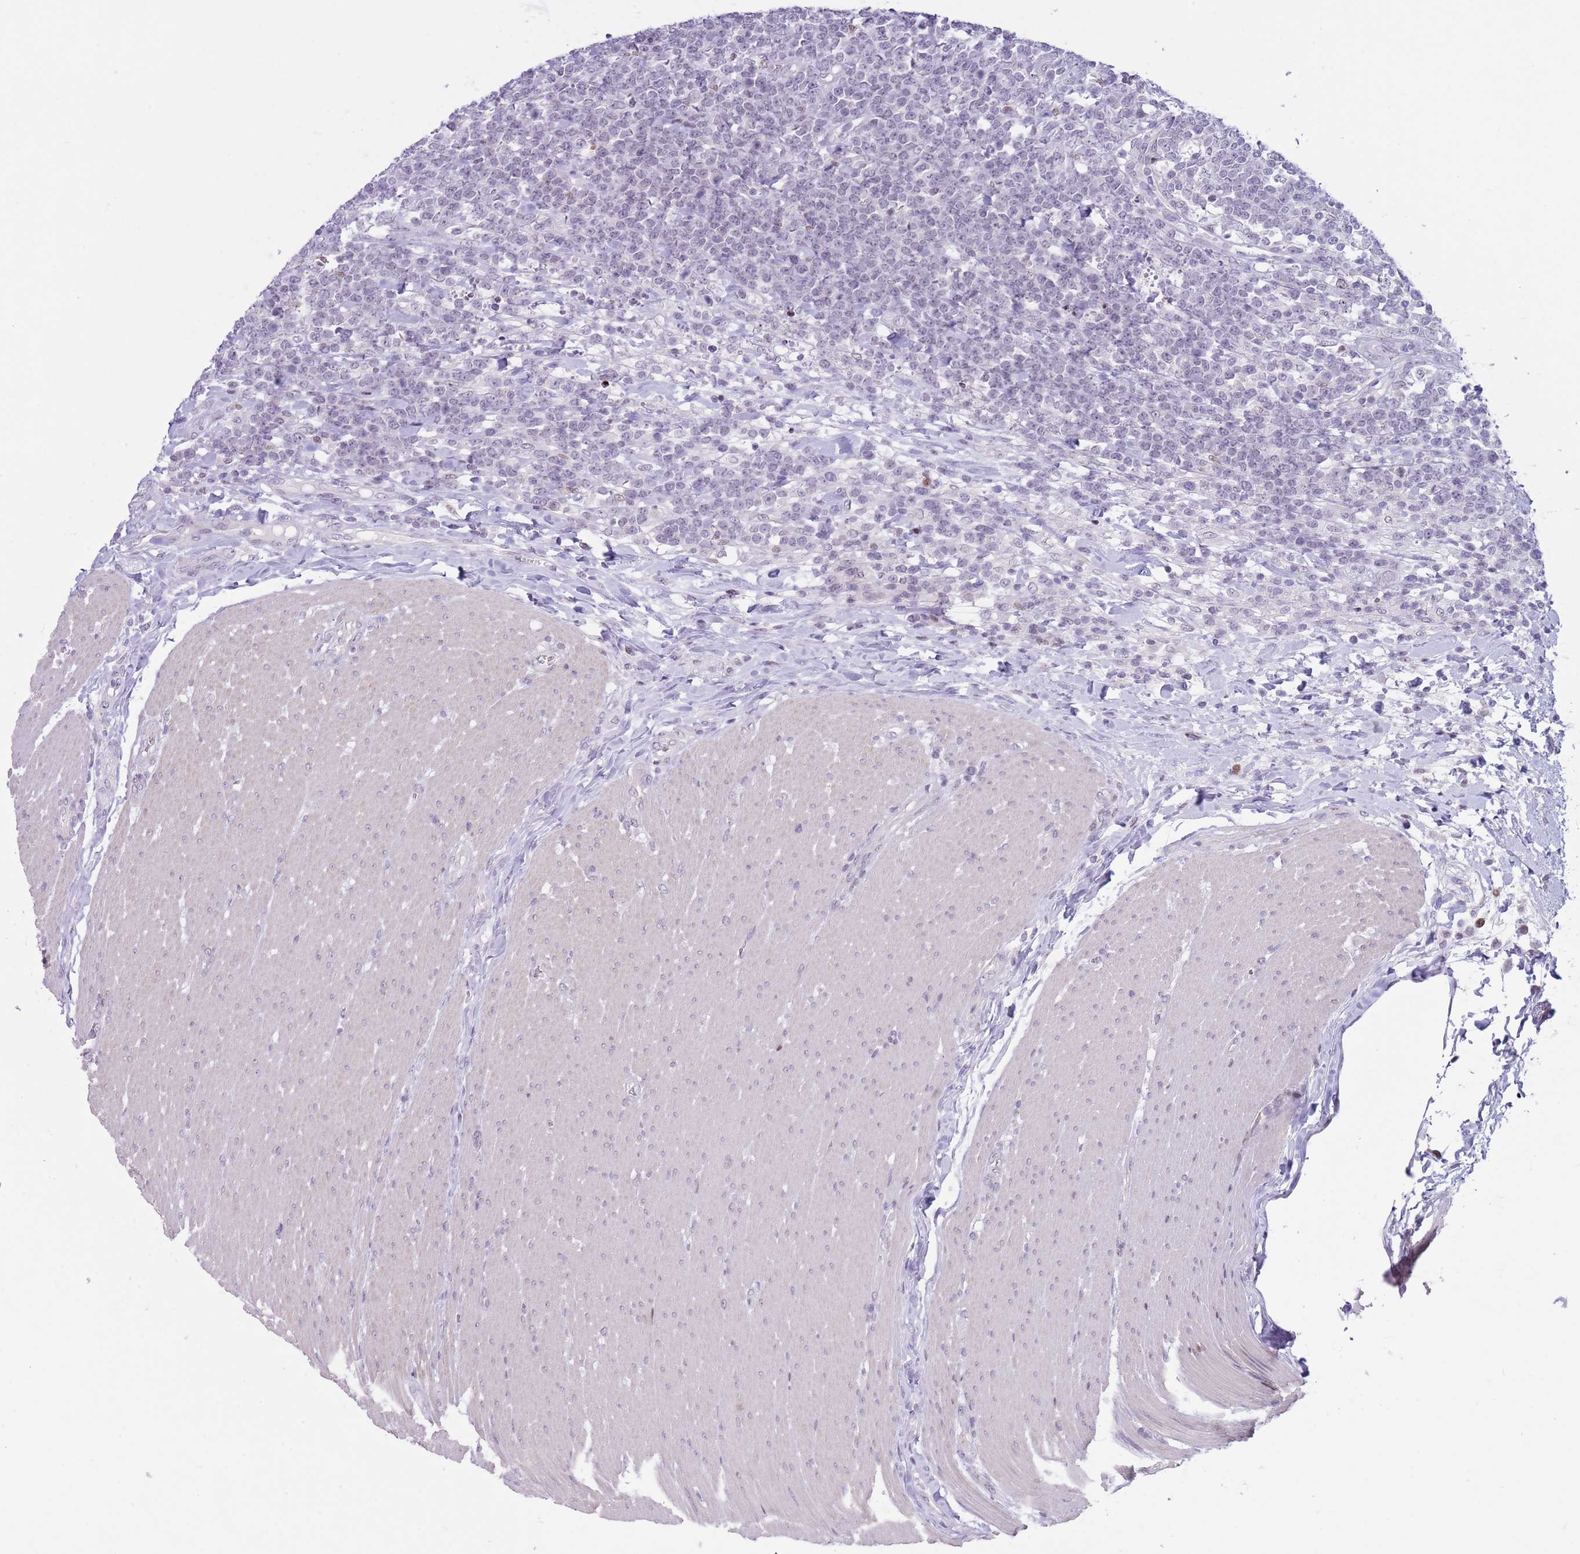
{"staining": {"intensity": "strong", "quantity": "<25%", "location": "nuclear"}, "tissue": "lymphoma", "cell_type": "Tumor cells", "image_type": "cancer", "snomed": [{"axis": "morphology", "description": "Malignant lymphoma, non-Hodgkin's type, High grade"}, {"axis": "topography", "description": "Small intestine"}], "caption": "A brown stain highlights strong nuclear staining of a protein in human lymphoma tumor cells. The staining was performed using DAB (3,3'-diaminobenzidine), with brown indicating positive protein expression. Nuclei are stained blue with hematoxylin.", "gene": "MFSD10", "patient": {"sex": "male", "age": 8}}